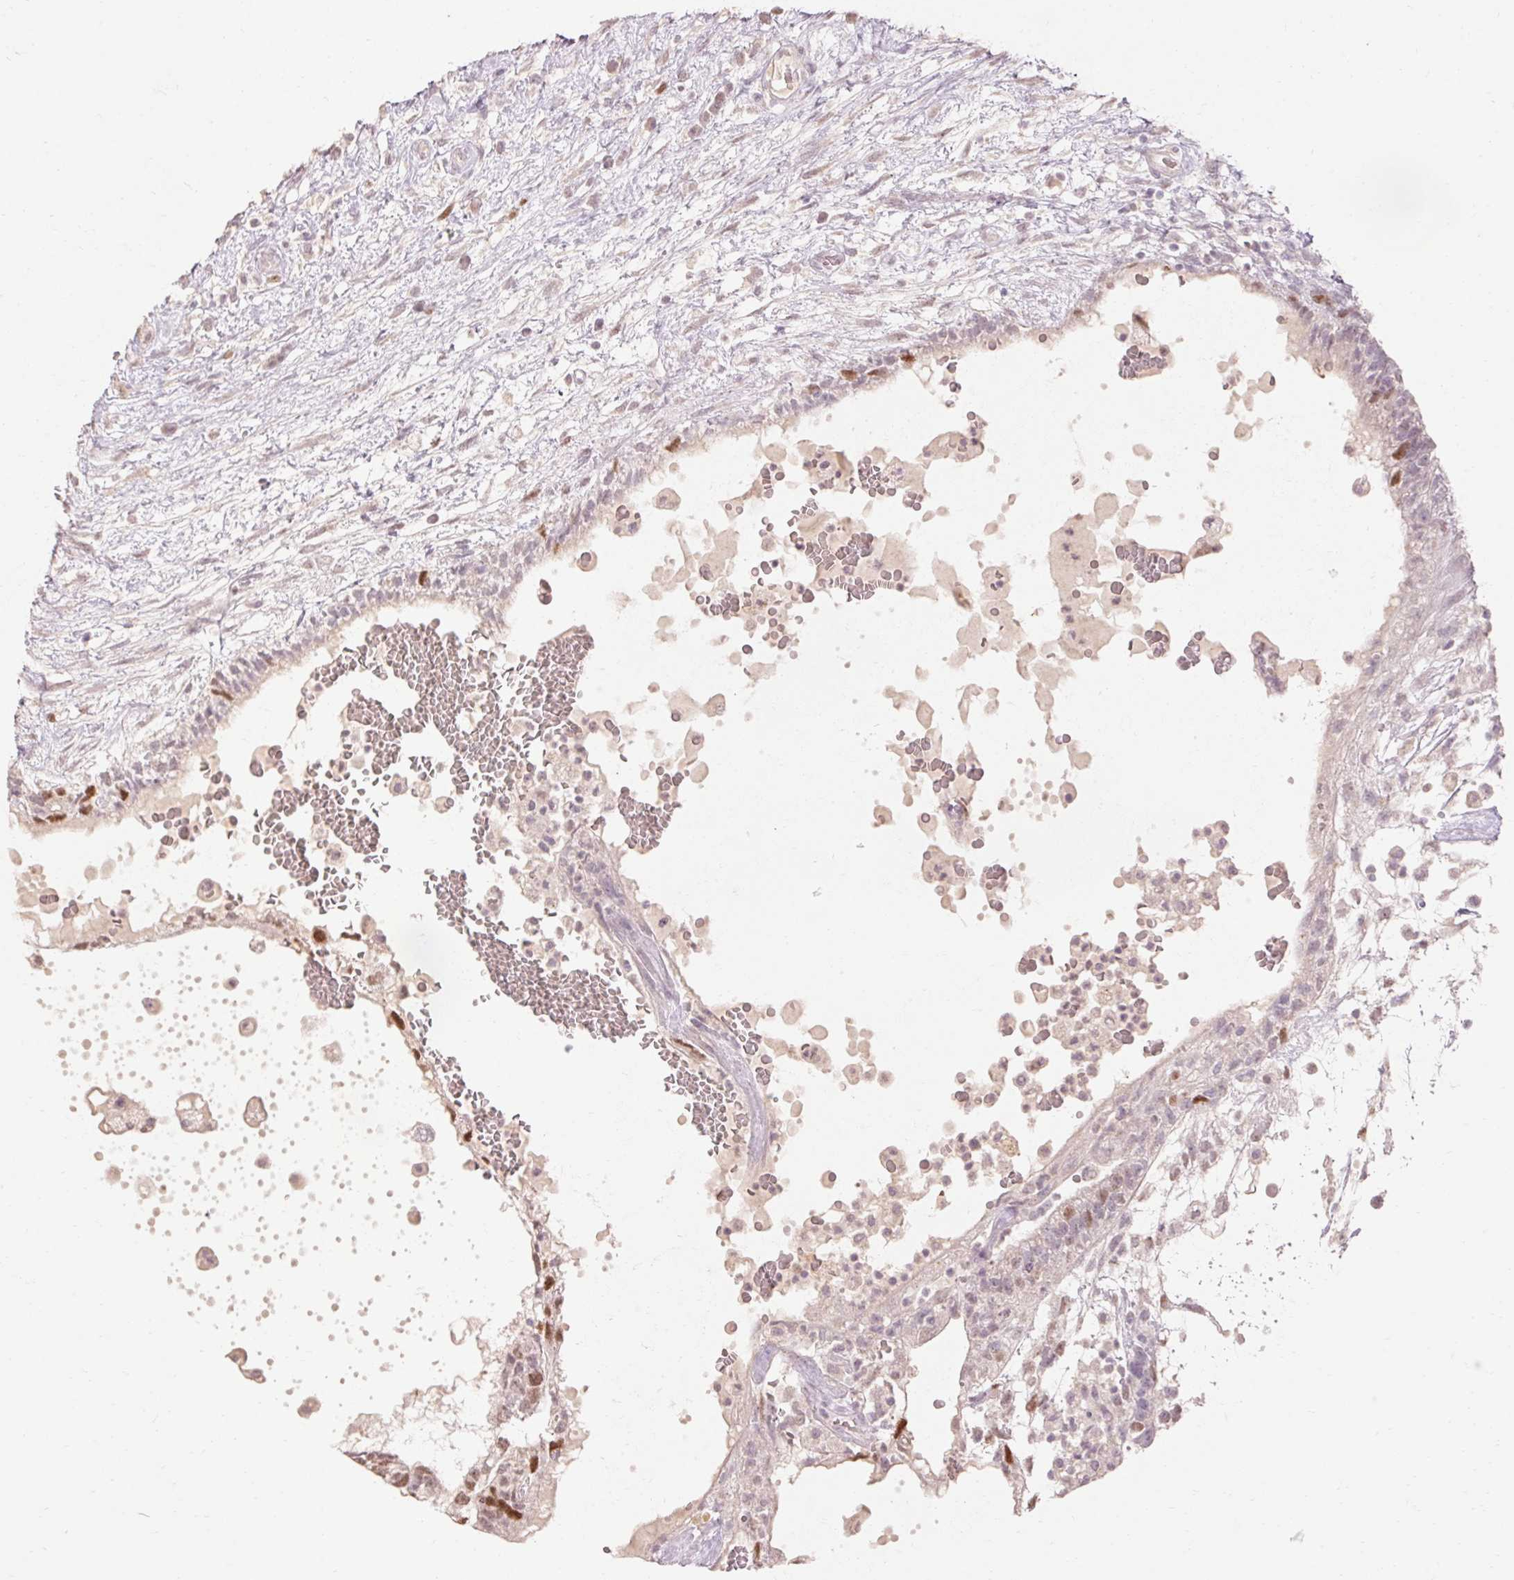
{"staining": {"intensity": "moderate", "quantity": "<25%", "location": "nuclear"}, "tissue": "testis cancer", "cell_type": "Tumor cells", "image_type": "cancer", "snomed": [{"axis": "morphology", "description": "Normal tissue, NOS"}, {"axis": "morphology", "description": "Carcinoma, Embryonal, NOS"}, {"axis": "topography", "description": "Testis"}], "caption": "Testis cancer (embryonal carcinoma) stained with a brown dye exhibits moderate nuclear positive positivity in about <25% of tumor cells.", "gene": "SKP2", "patient": {"sex": "male", "age": 32}}